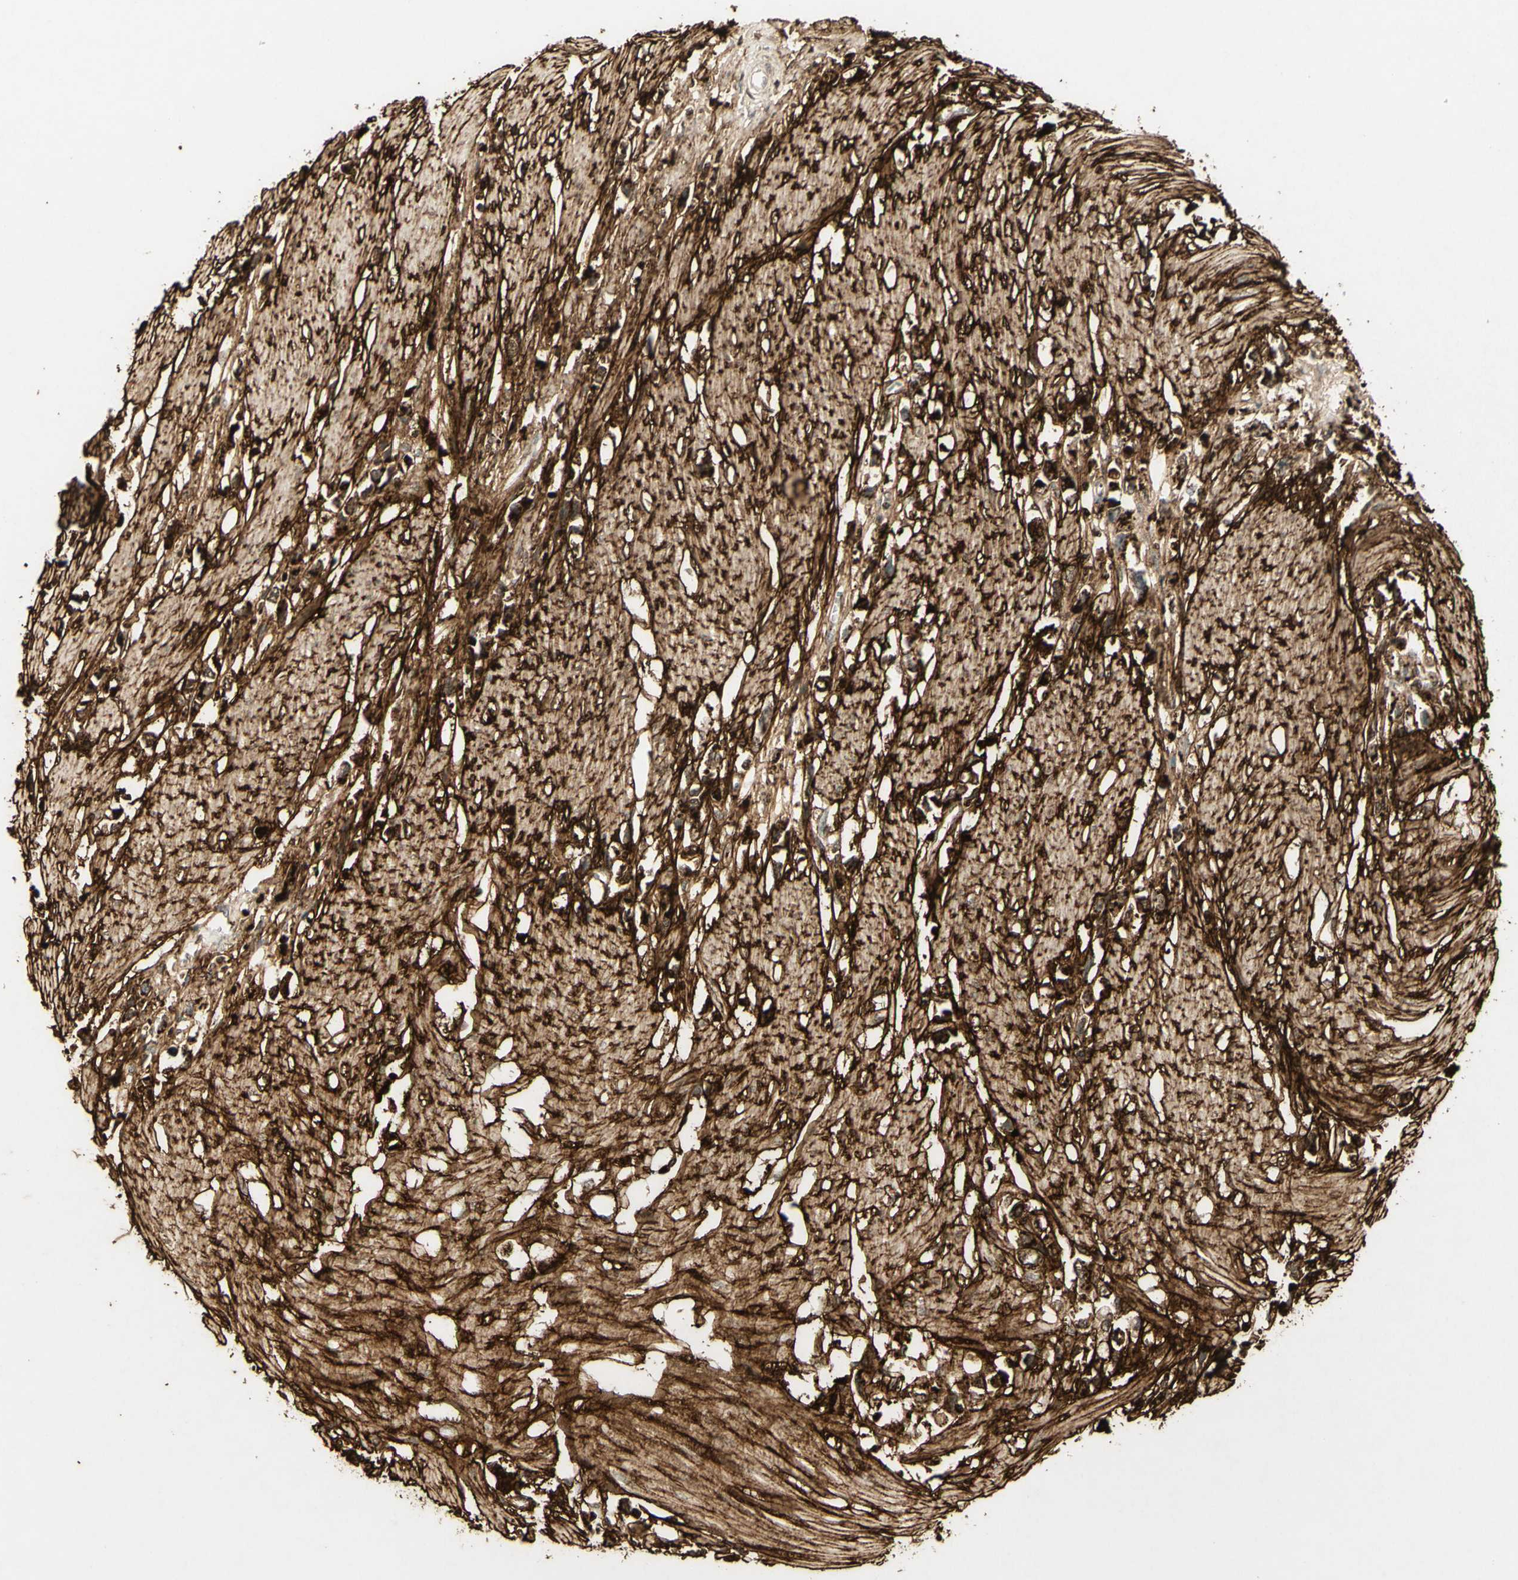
{"staining": {"intensity": "weak", "quantity": ">75%", "location": "cytoplasmic/membranous"}, "tissue": "stomach cancer", "cell_type": "Tumor cells", "image_type": "cancer", "snomed": [{"axis": "morphology", "description": "Adenocarcinoma, NOS"}, {"axis": "topography", "description": "Stomach"}], "caption": "Brown immunohistochemical staining in human stomach adenocarcinoma shows weak cytoplasmic/membranous positivity in approximately >75% of tumor cells.", "gene": "TNN", "patient": {"sex": "female", "age": 59}}